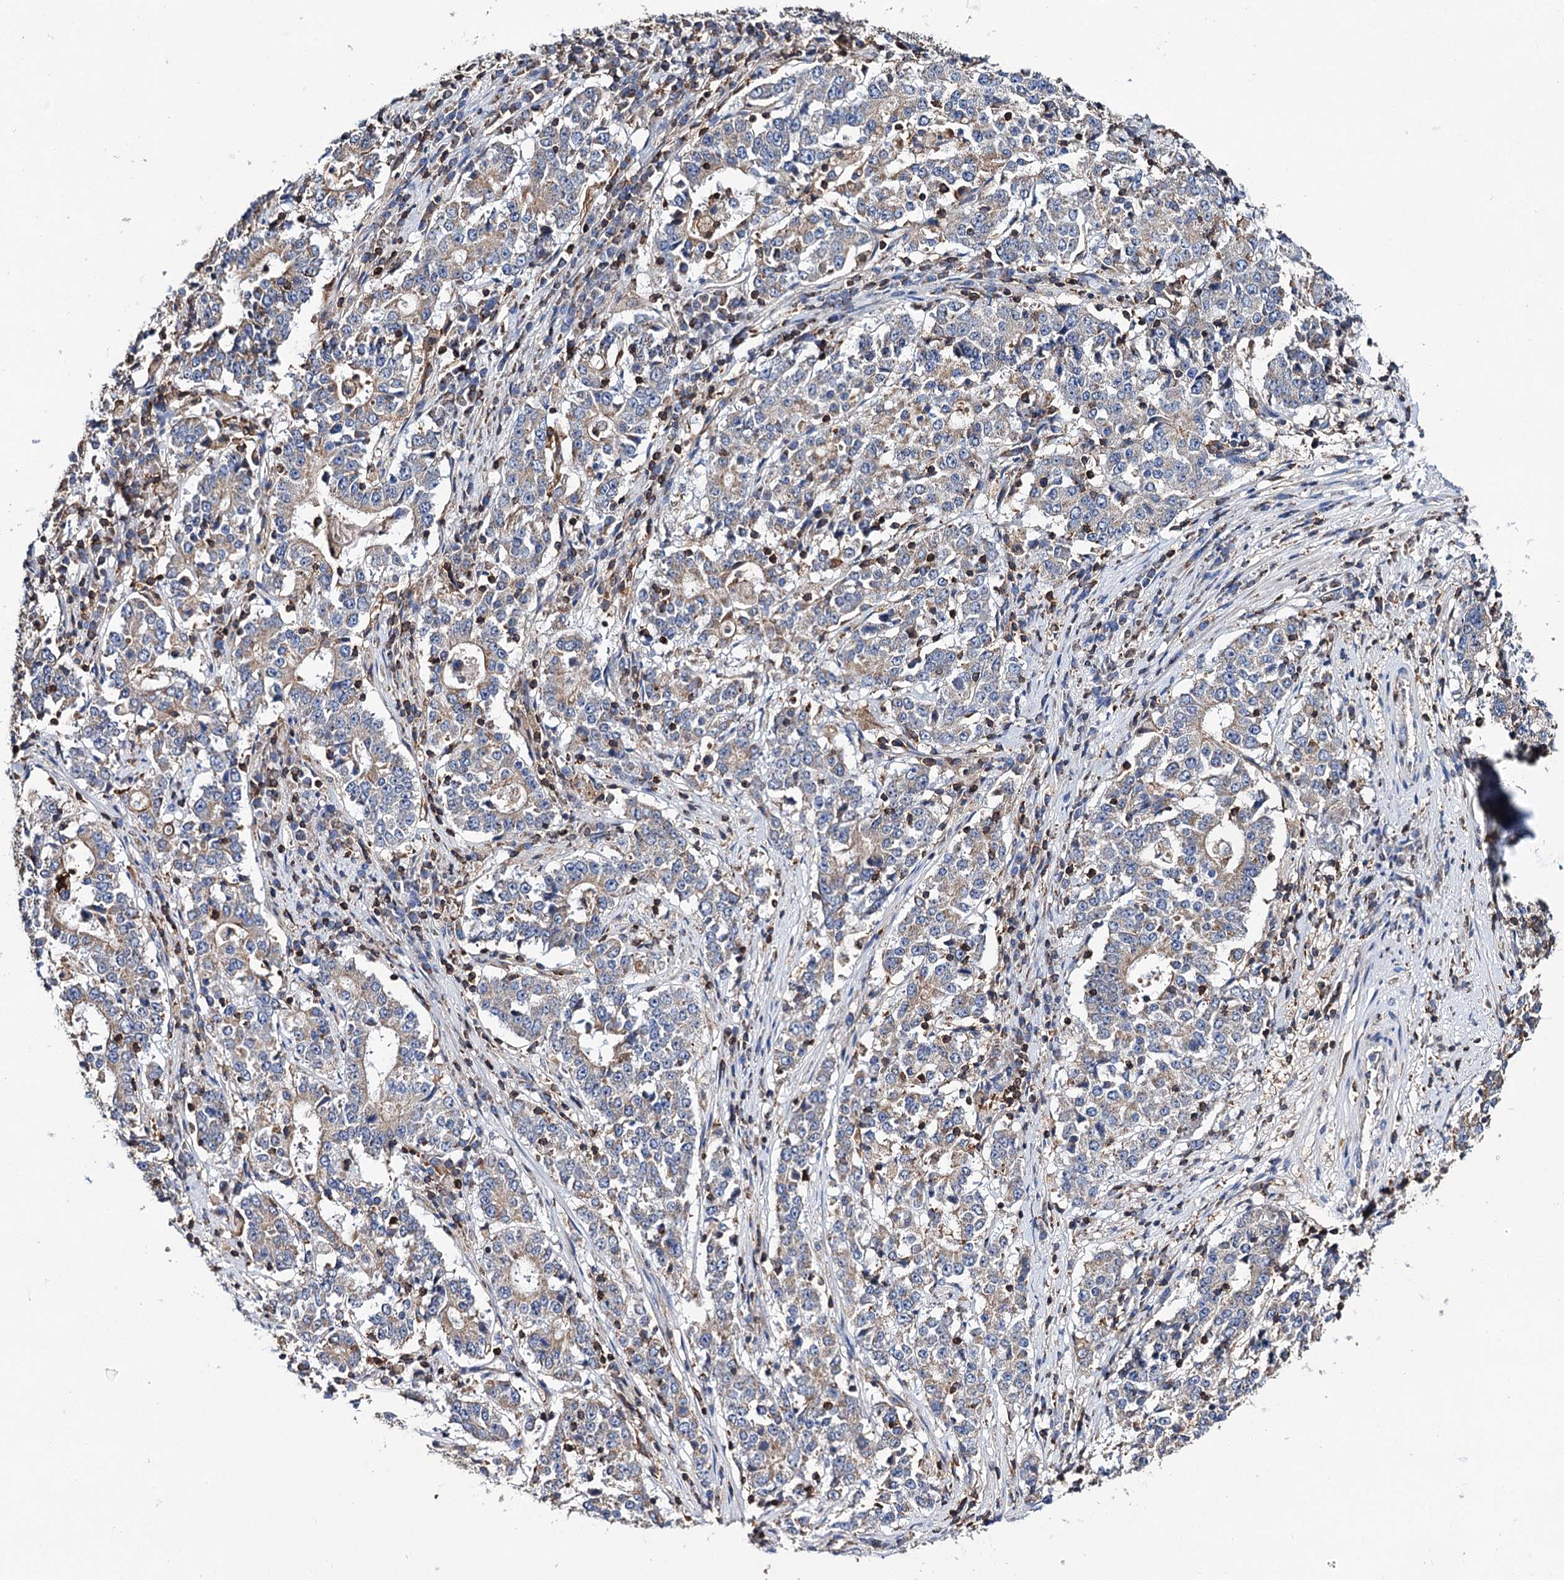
{"staining": {"intensity": "weak", "quantity": "25%-75%", "location": "cytoplasmic/membranous"}, "tissue": "stomach cancer", "cell_type": "Tumor cells", "image_type": "cancer", "snomed": [{"axis": "morphology", "description": "Adenocarcinoma, NOS"}, {"axis": "topography", "description": "Stomach"}], "caption": "Adenocarcinoma (stomach) stained for a protein (brown) reveals weak cytoplasmic/membranous positive staining in approximately 25%-75% of tumor cells.", "gene": "UBASH3B", "patient": {"sex": "male", "age": 59}}